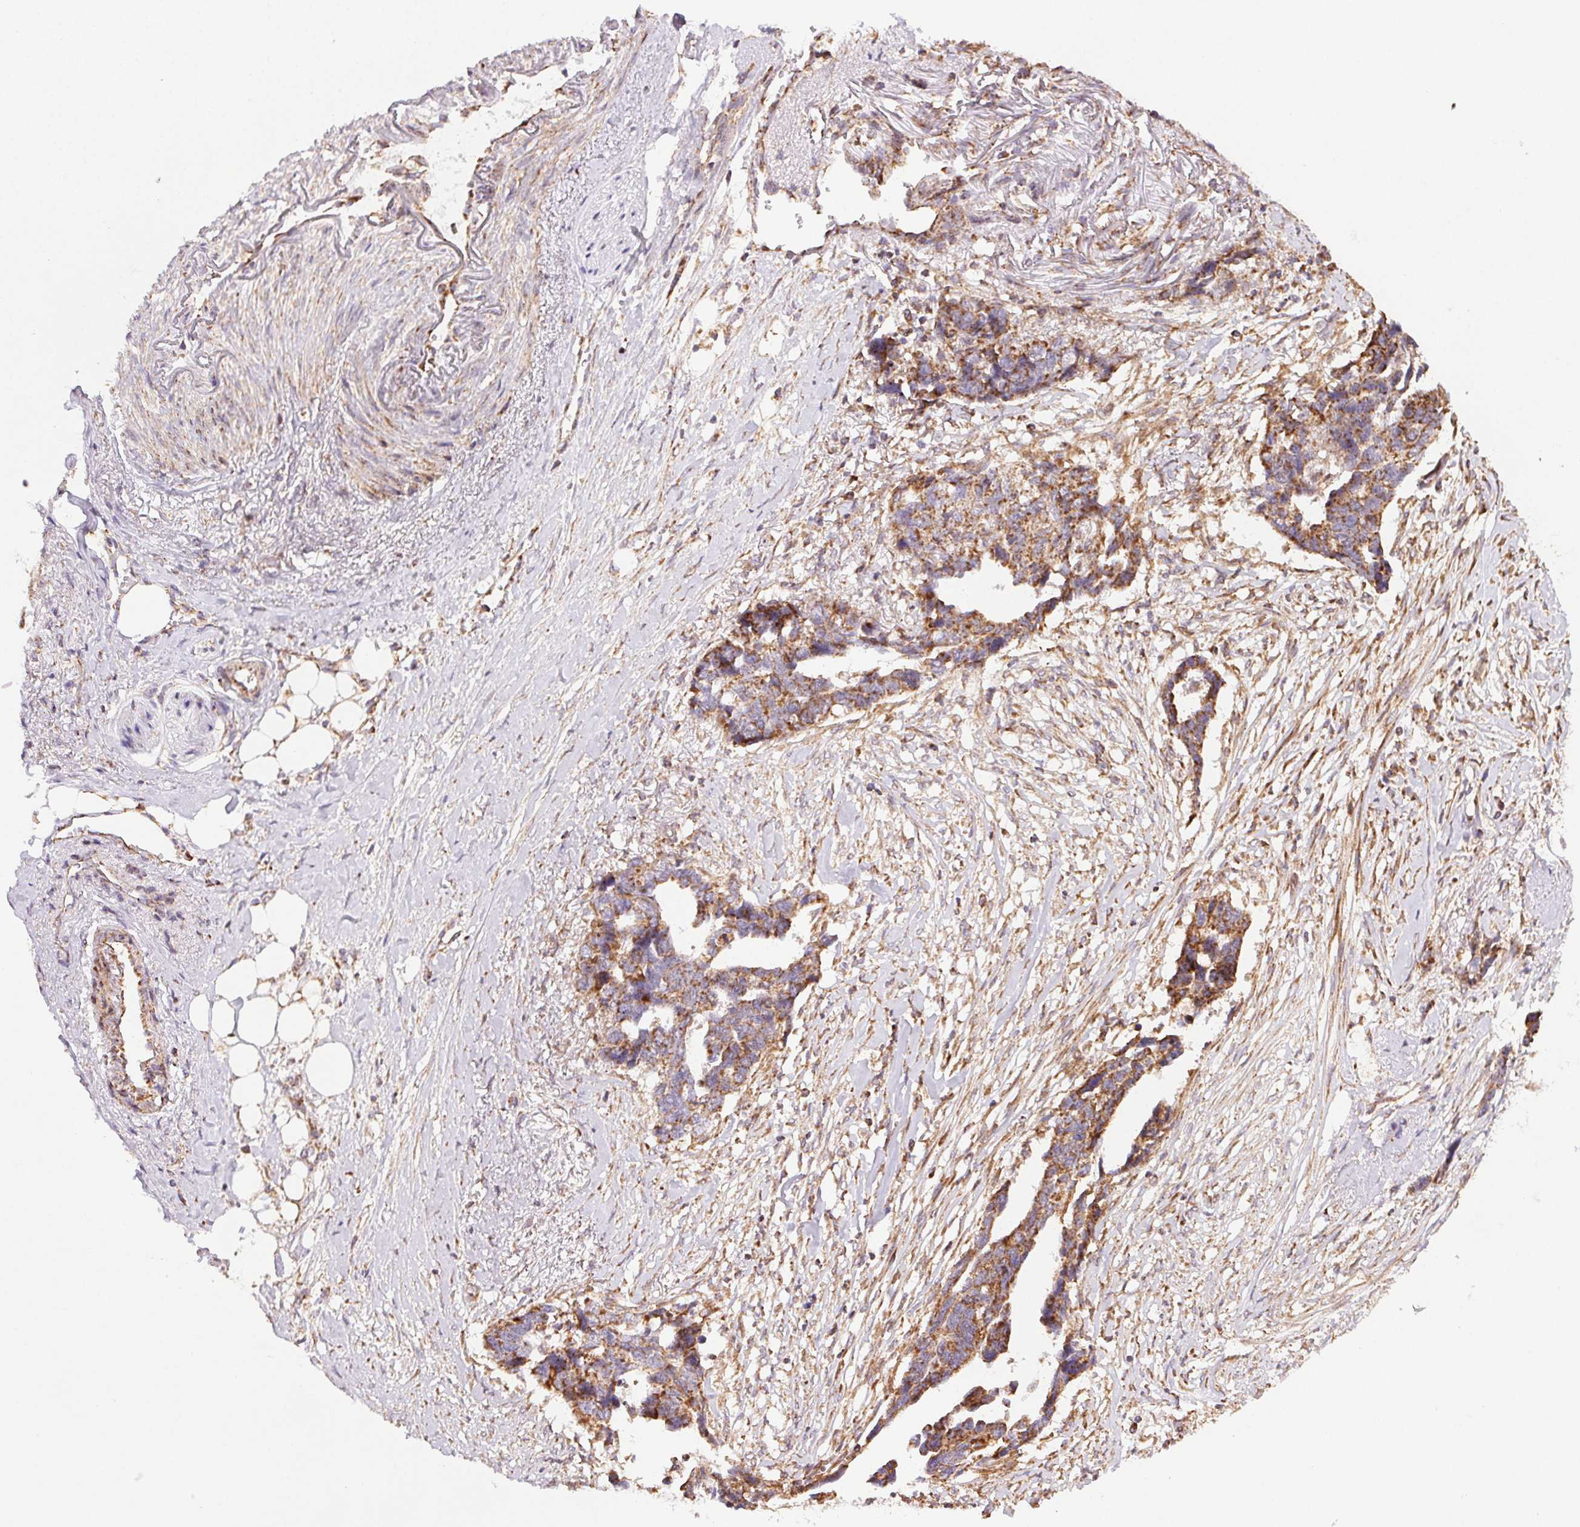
{"staining": {"intensity": "moderate", "quantity": ">75%", "location": "cytoplasmic/membranous"}, "tissue": "ovarian cancer", "cell_type": "Tumor cells", "image_type": "cancer", "snomed": [{"axis": "morphology", "description": "Cystadenocarcinoma, serous, NOS"}, {"axis": "topography", "description": "Ovary"}], "caption": "There is medium levels of moderate cytoplasmic/membranous expression in tumor cells of ovarian cancer, as demonstrated by immunohistochemical staining (brown color).", "gene": "CLPB", "patient": {"sex": "female", "age": 69}}